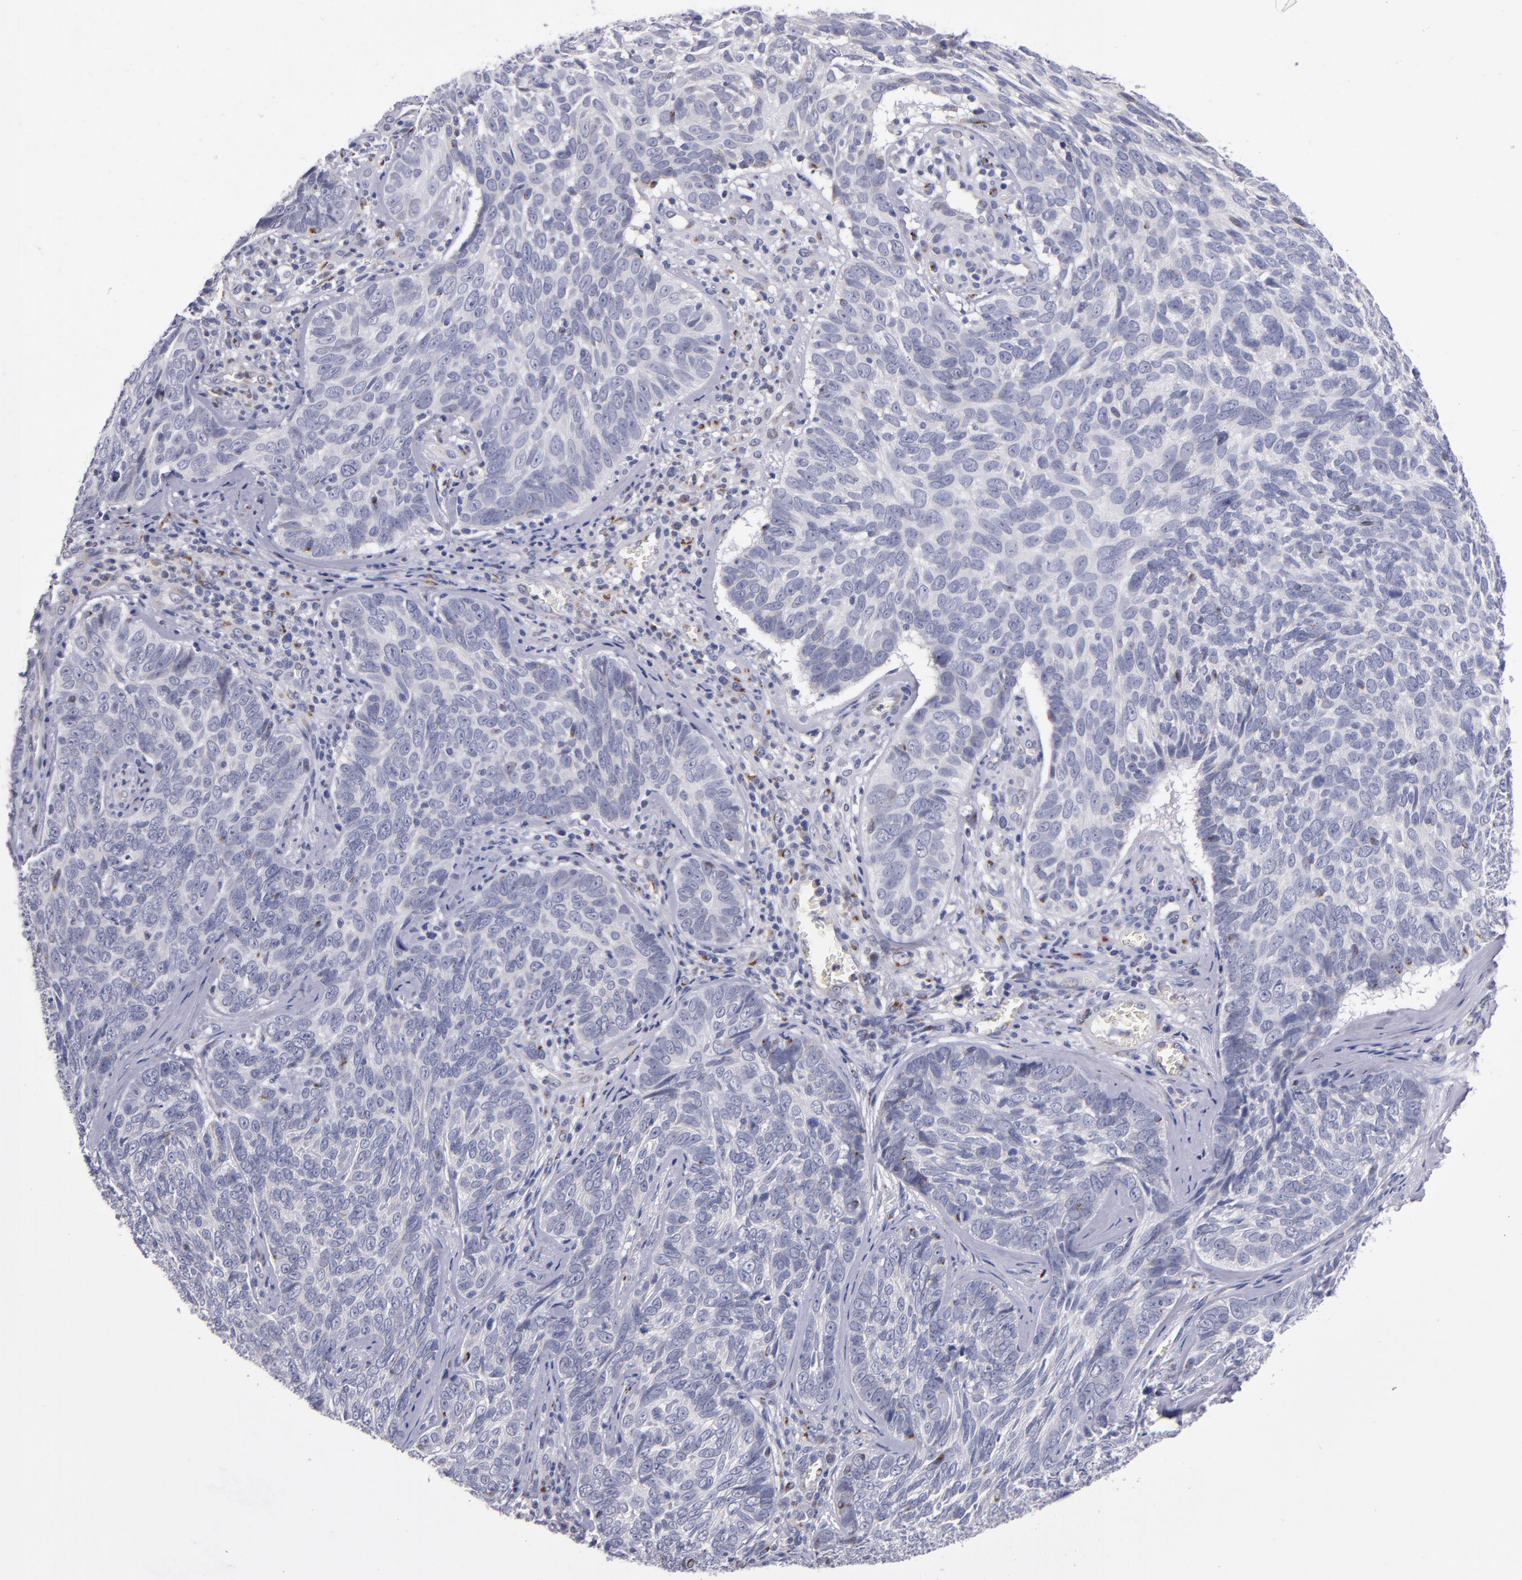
{"staining": {"intensity": "moderate", "quantity": "<25%", "location": "cytoplasmic/membranous"}, "tissue": "skin cancer", "cell_type": "Tumor cells", "image_type": "cancer", "snomed": [{"axis": "morphology", "description": "Basal cell carcinoma"}, {"axis": "topography", "description": "Skin"}], "caption": "Immunohistochemical staining of human basal cell carcinoma (skin) shows moderate cytoplasmic/membranous protein staining in approximately <25% of tumor cells.", "gene": "RAB41", "patient": {"sex": "male", "age": 72}}